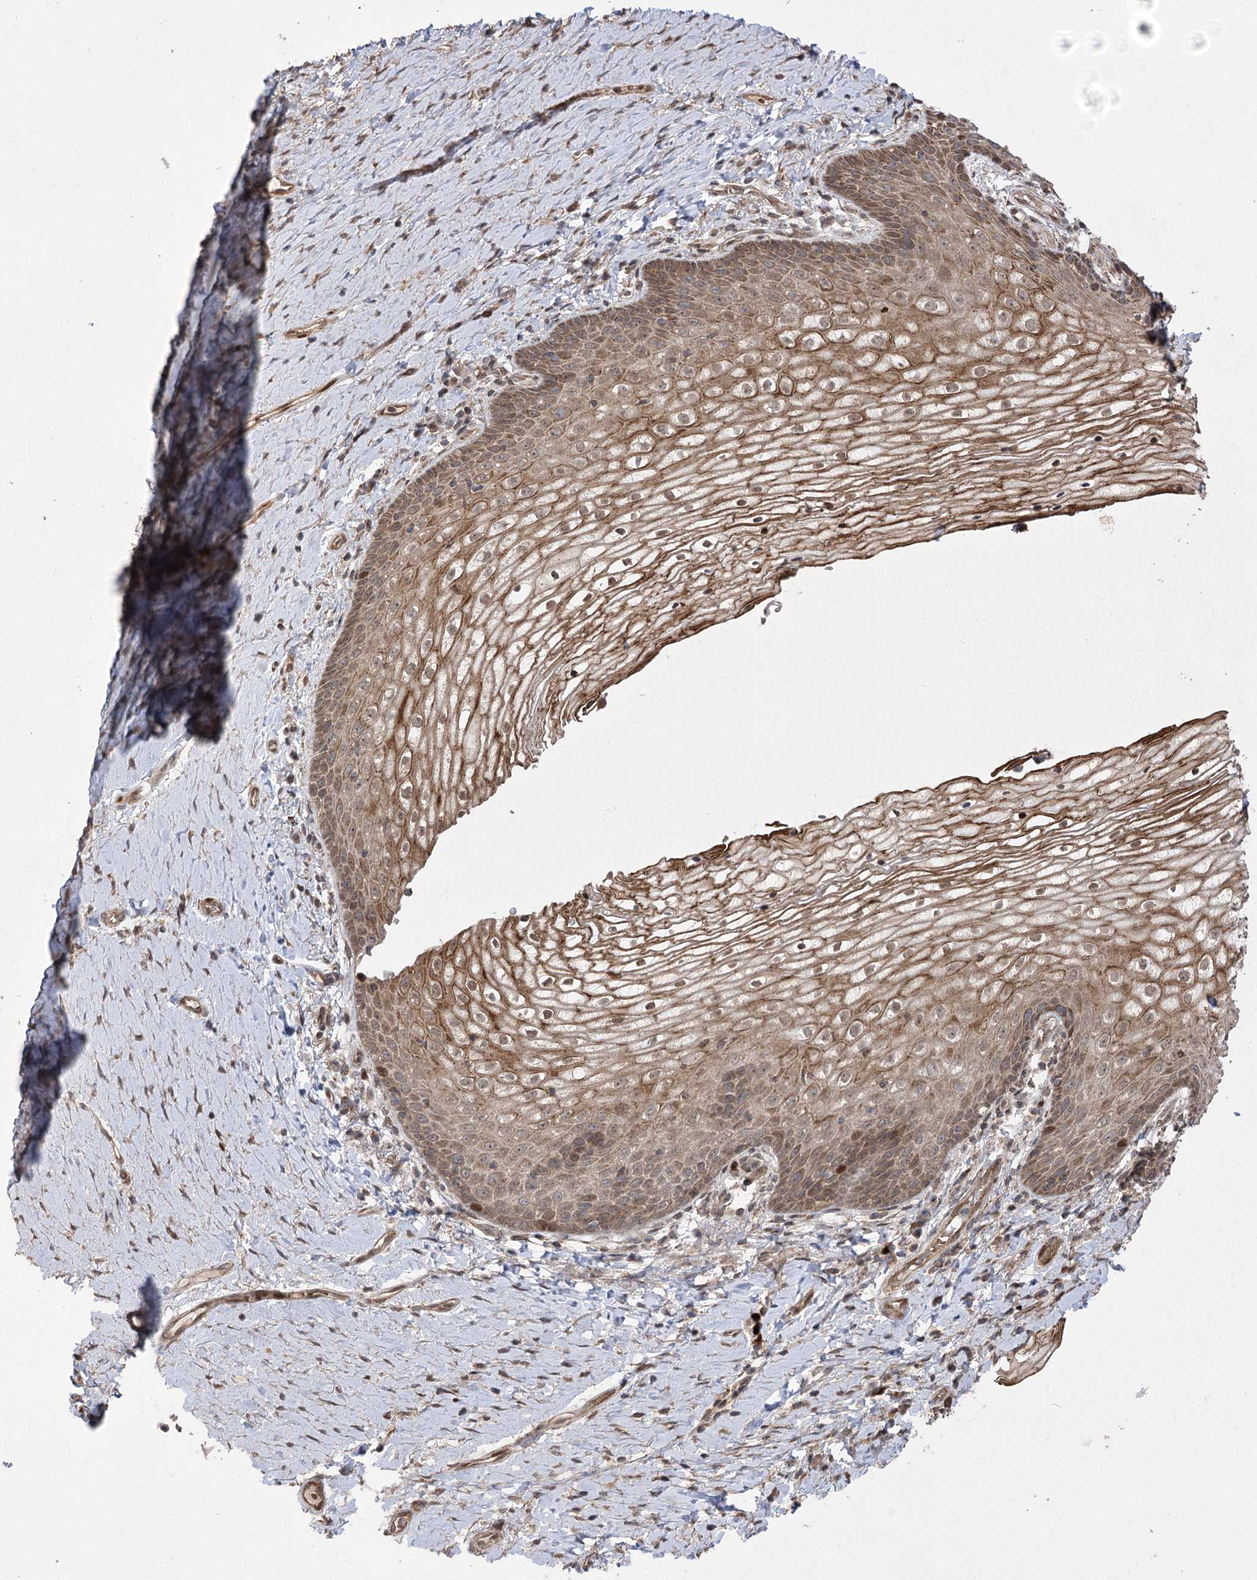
{"staining": {"intensity": "moderate", "quantity": ">75%", "location": "cytoplasmic/membranous,nuclear"}, "tissue": "vagina", "cell_type": "Squamous epithelial cells", "image_type": "normal", "snomed": [{"axis": "morphology", "description": "Normal tissue, NOS"}, {"axis": "topography", "description": "Vagina"}], "caption": "Normal vagina shows moderate cytoplasmic/membranous,nuclear positivity in approximately >75% of squamous epithelial cells.", "gene": "TENM2", "patient": {"sex": "female", "age": 60}}